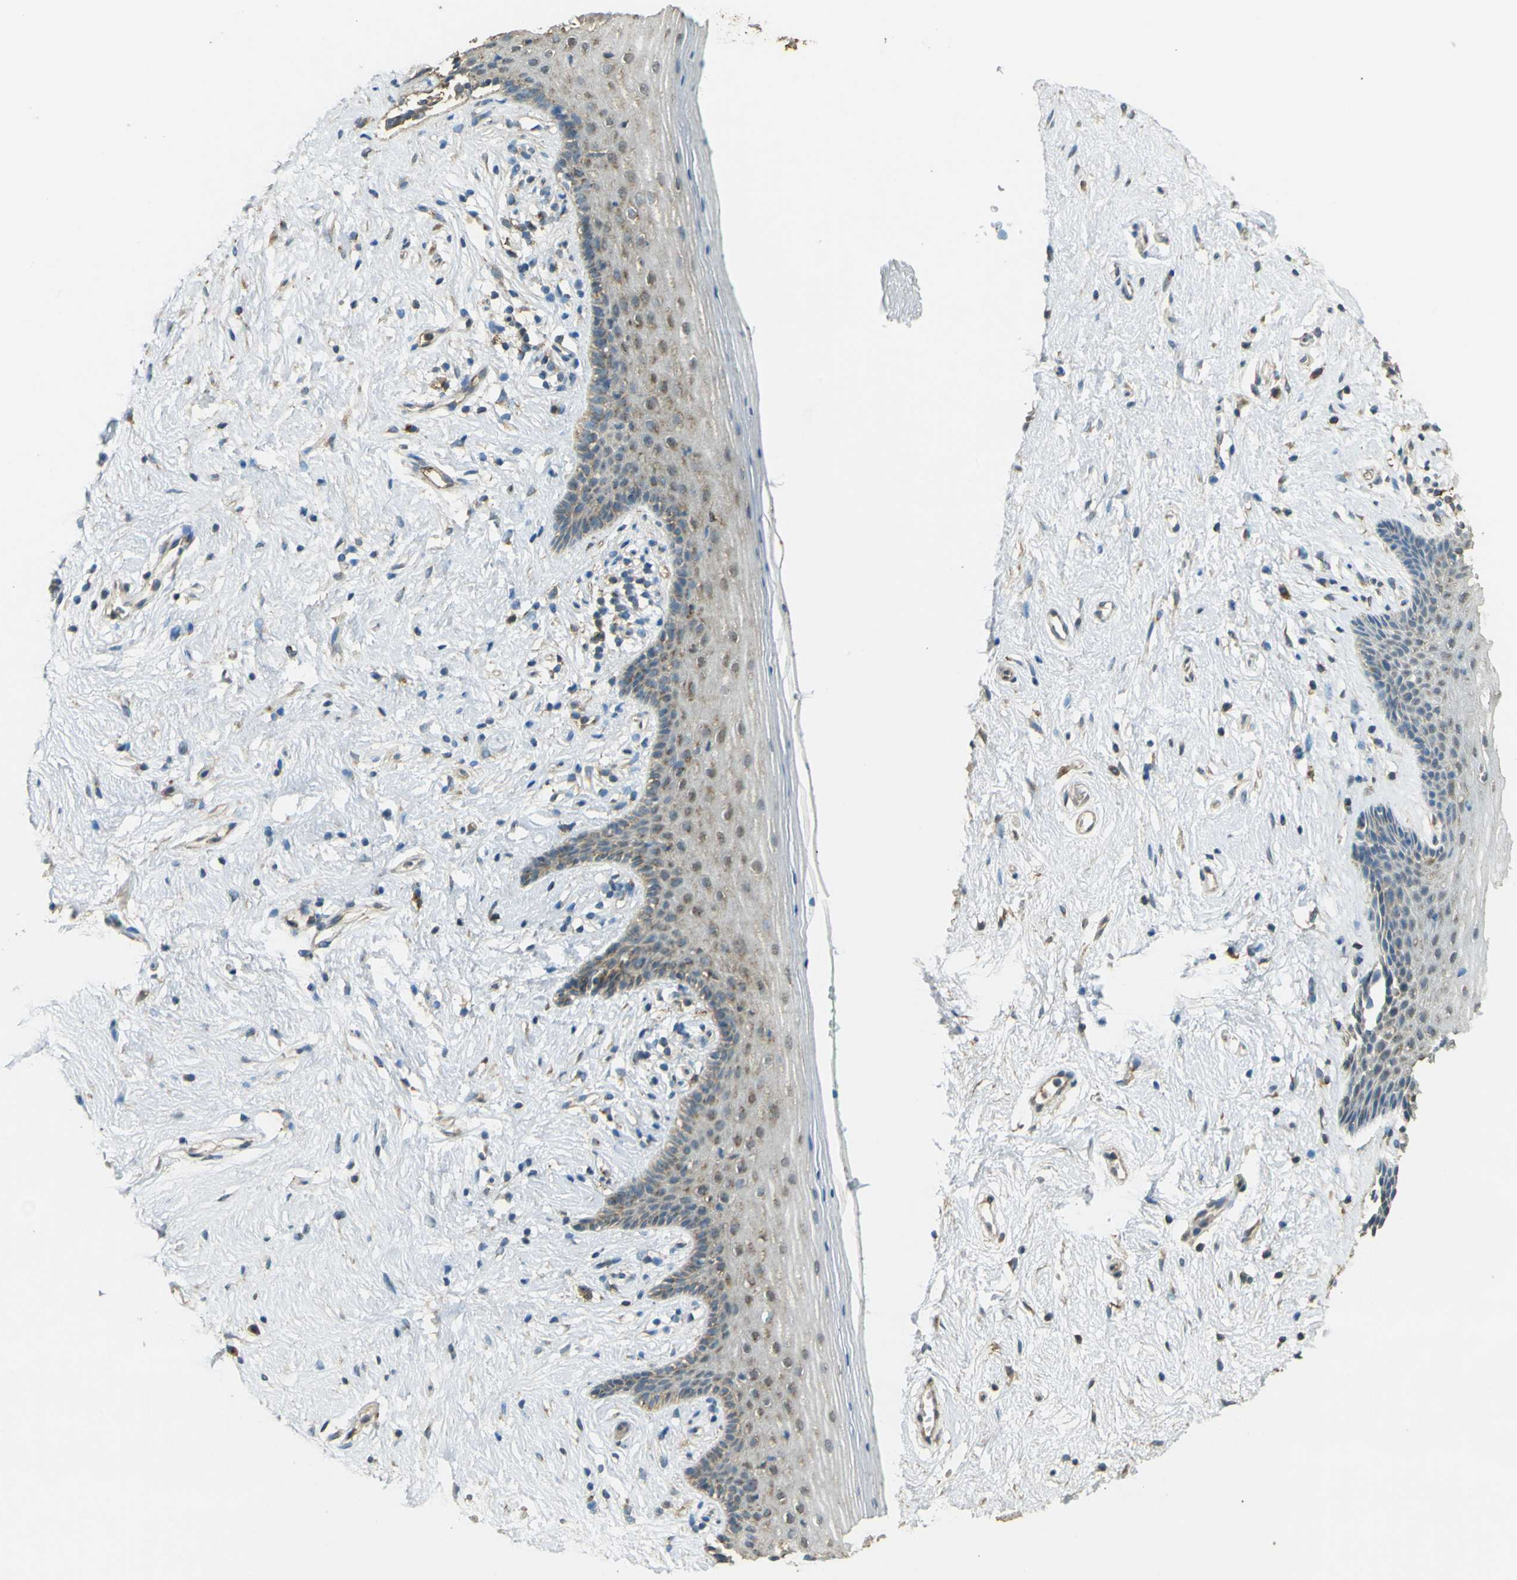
{"staining": {"intensity": "moderate", "quantity": "<25%", "location": "cytoplasmic/membranous"}, "tissue": "vagina", "cell_type": "Squamous epithelial cells", "image_type": "normal", "snomed": [{"axis": "morphology", "description": "Normal tissue, NOS"}, {"axis": "topography", "description": "Vagina"}], "caption": "DAB (3,3'-diaminobenzidine) immunohistochemical staining of unremarkable human vagina demonstrates moderate cytoplasmic/membranous protein staining in about <25% of squamous epithelial cells. (DAB = brown stain, brightfield microscopy at high magnification).", "gene": "GOLGA1", "patient": {"sex": "female", "age": 44}}